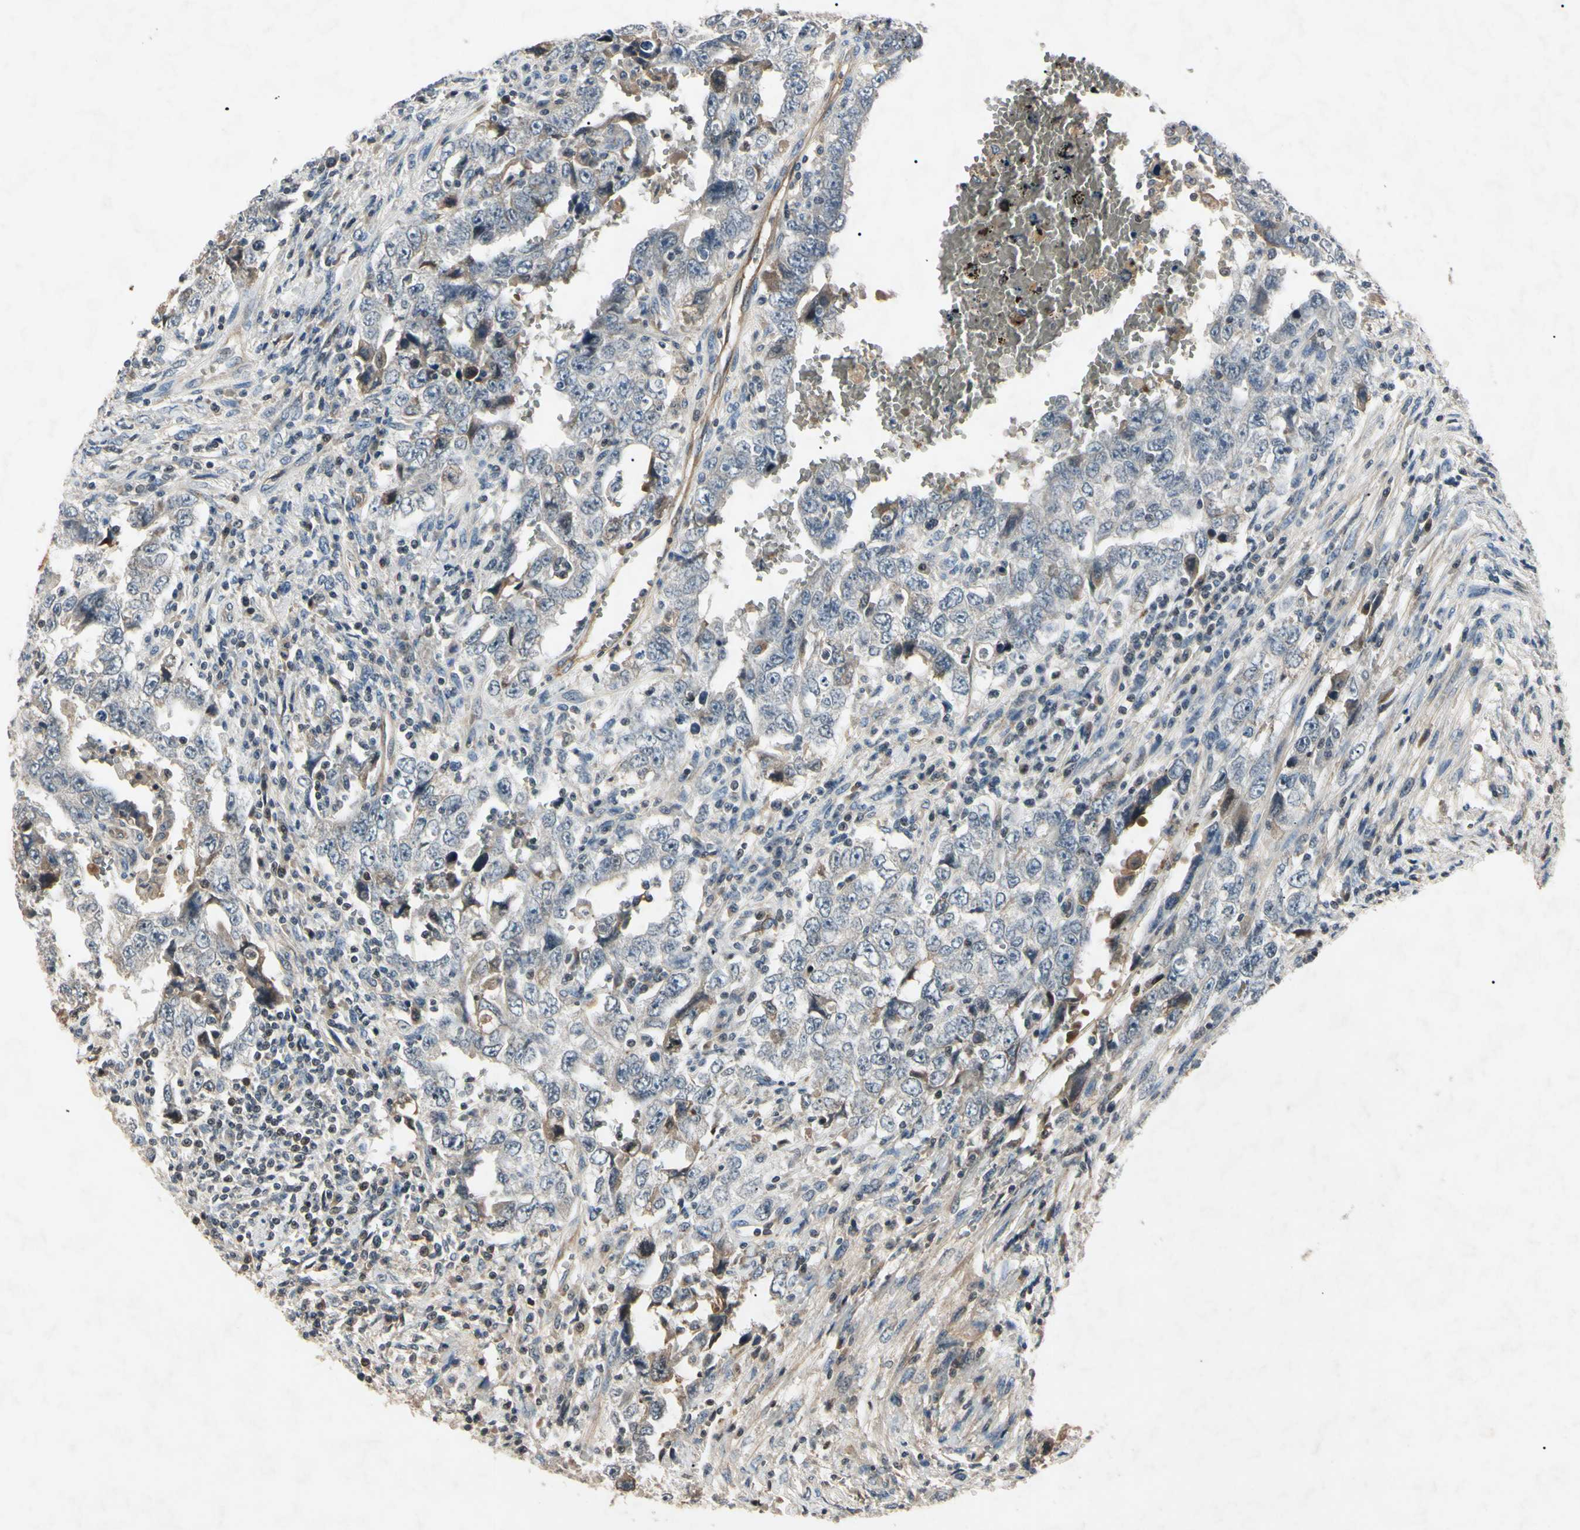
{"staining": {"intensity": "negative", "quantity": "none", "location": "none"}, "tissue": "testis cancer", "cell_type": "Tumor cells", "image_type": "cancer", "snomed": [{"axis": "morphology", "description": "Carcinoma, Embryonal, NOS"}, {"axis": "topography", "description": "Testis"}], "caption": "High magnification brightfield microscopy of testis embryonal carcinoma stained with DAB (3,3'-diaminobenzidine) (brown) and counterstained with hematoxylin (blue): tumor cells show no significant positivity.", "gene": "AEBP1", "patient": {"sex": "male", "age": 26}}